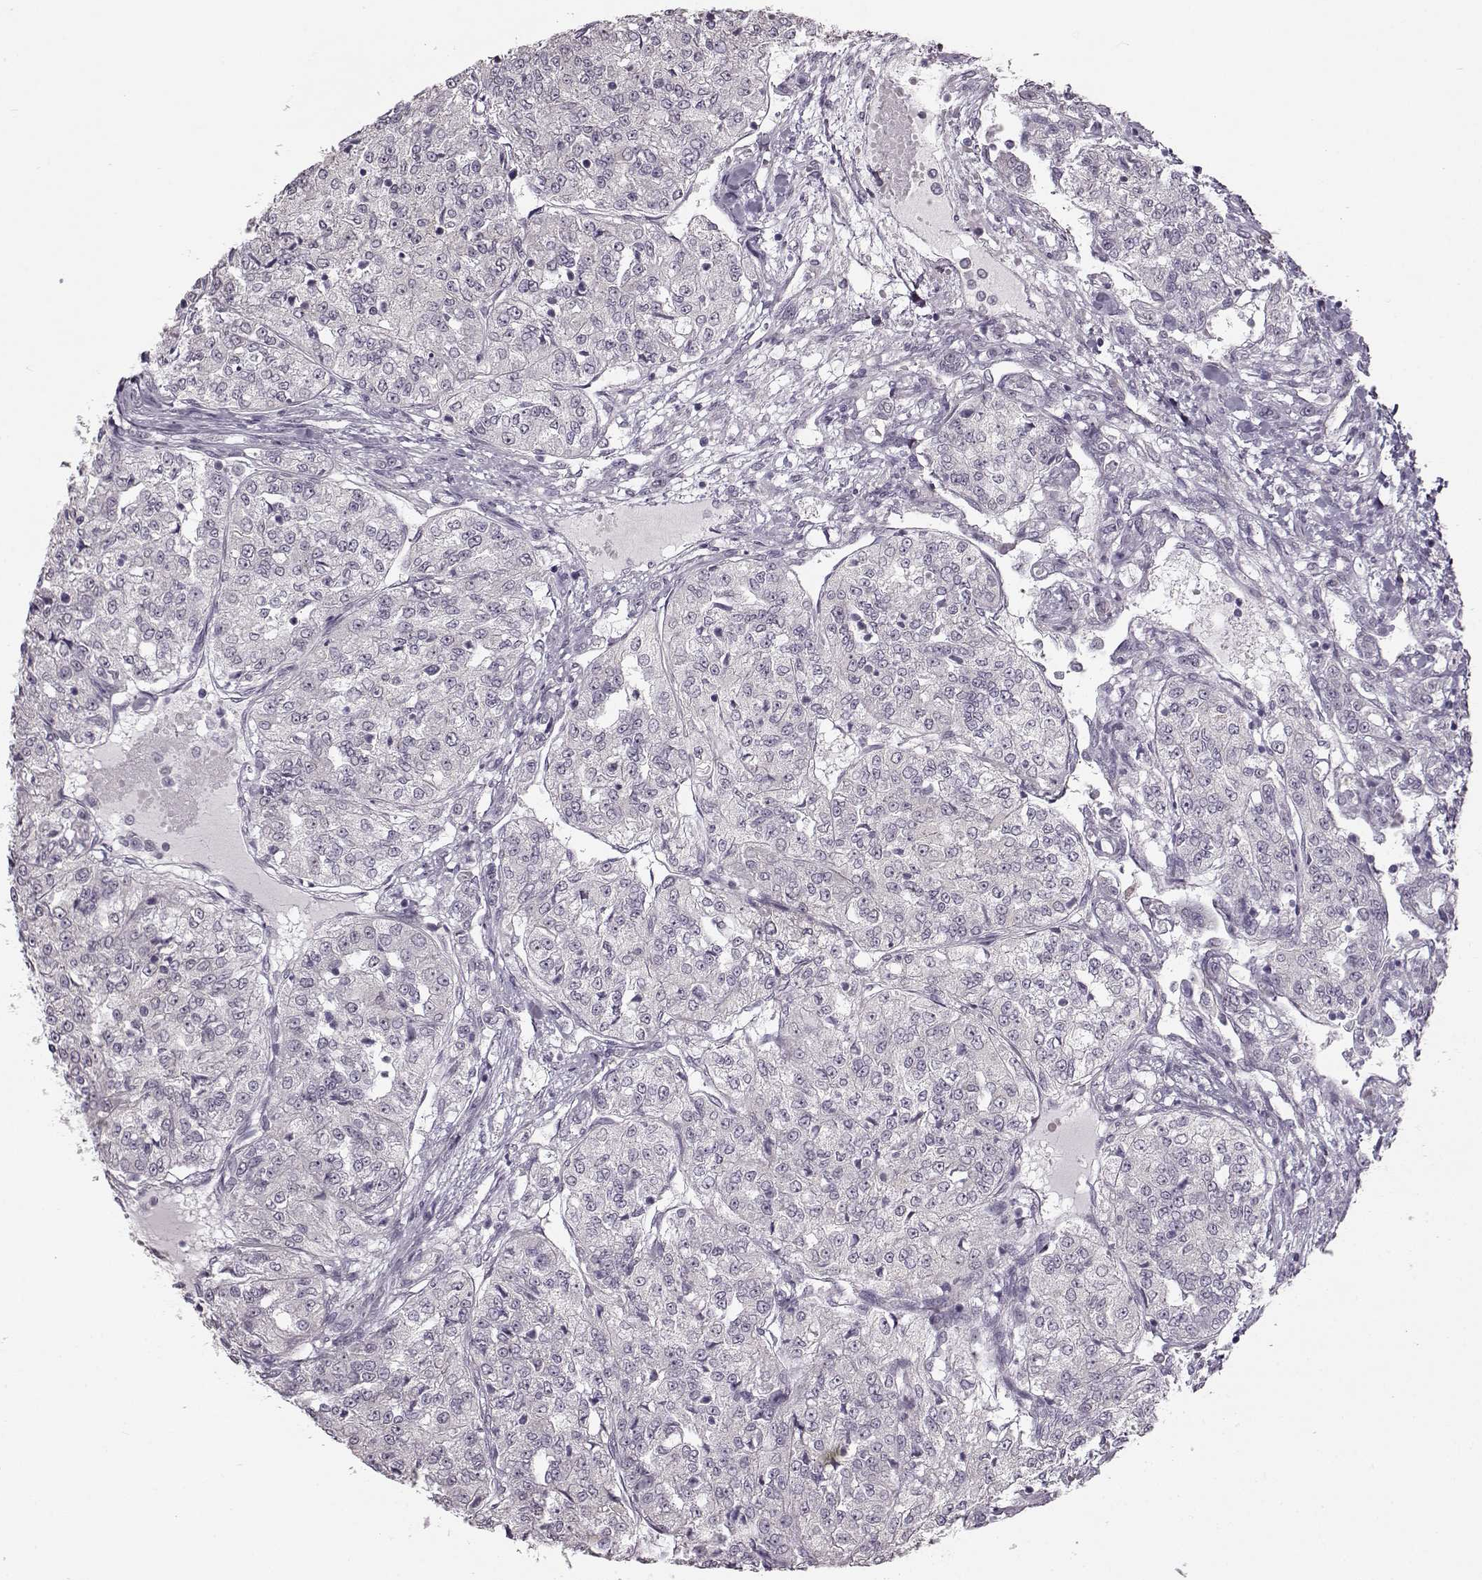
{"staining": {"intensity": "negative", "quantity": "none", "location": "none"}, "tissue": "renal cancer", "cell_type": "Tumor cells", "image_type": "cancer", "snomed": [{"axis": "morphology", "description": "Adenocarcinoma, NOS"}, {"axis": "topography", "description": "Kidney"}], "caption": "Renal adenocarcinoma was stained to show a protein in brown. There is no significant positivity in tumor cells.", "gene": "MAP6D1", "patient": {"sex": "female", "age": 63}}